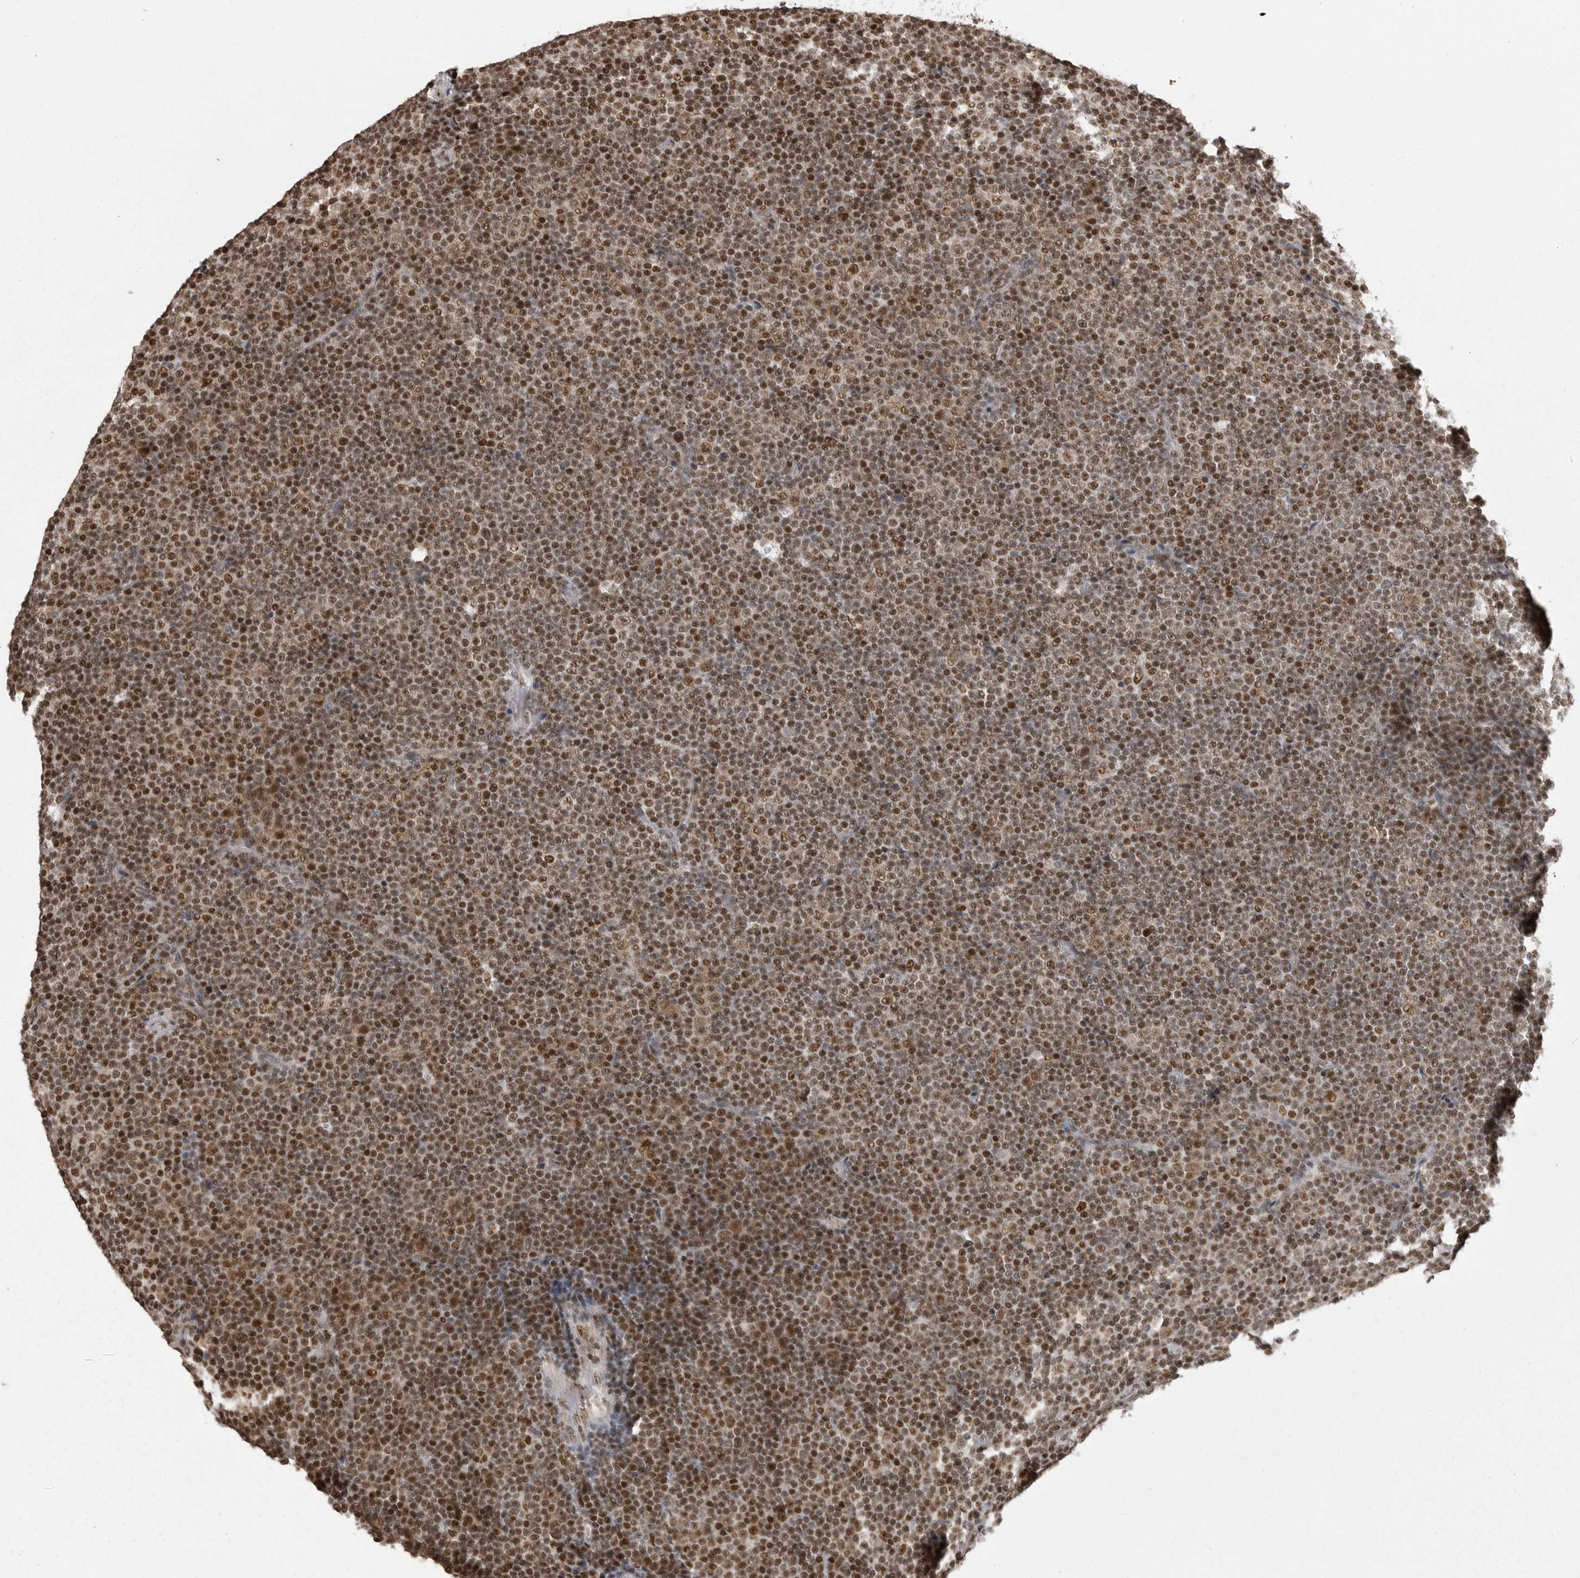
{"staining": {"intensity": "moderate", "quantity": ">75%", "location": "nuclear"}, "tissue": "lymphoma", "cell_type": "Tumor cells", "image_type": "cancer", "snomed": [{"axis": "morphology", "description": "Malignant lymphoma, non-Hodgkin's type, Low grade"}, {"axis": "topography", "description": "Lymph node"}], "caption": "Tumor cells display moderate nuclear positivity in about >75% of cells in low-grade malignant lymphoma, non-Hodgkin's type.", "gene": "YAF2", "patient": {"sex": "female", "age": 67}}